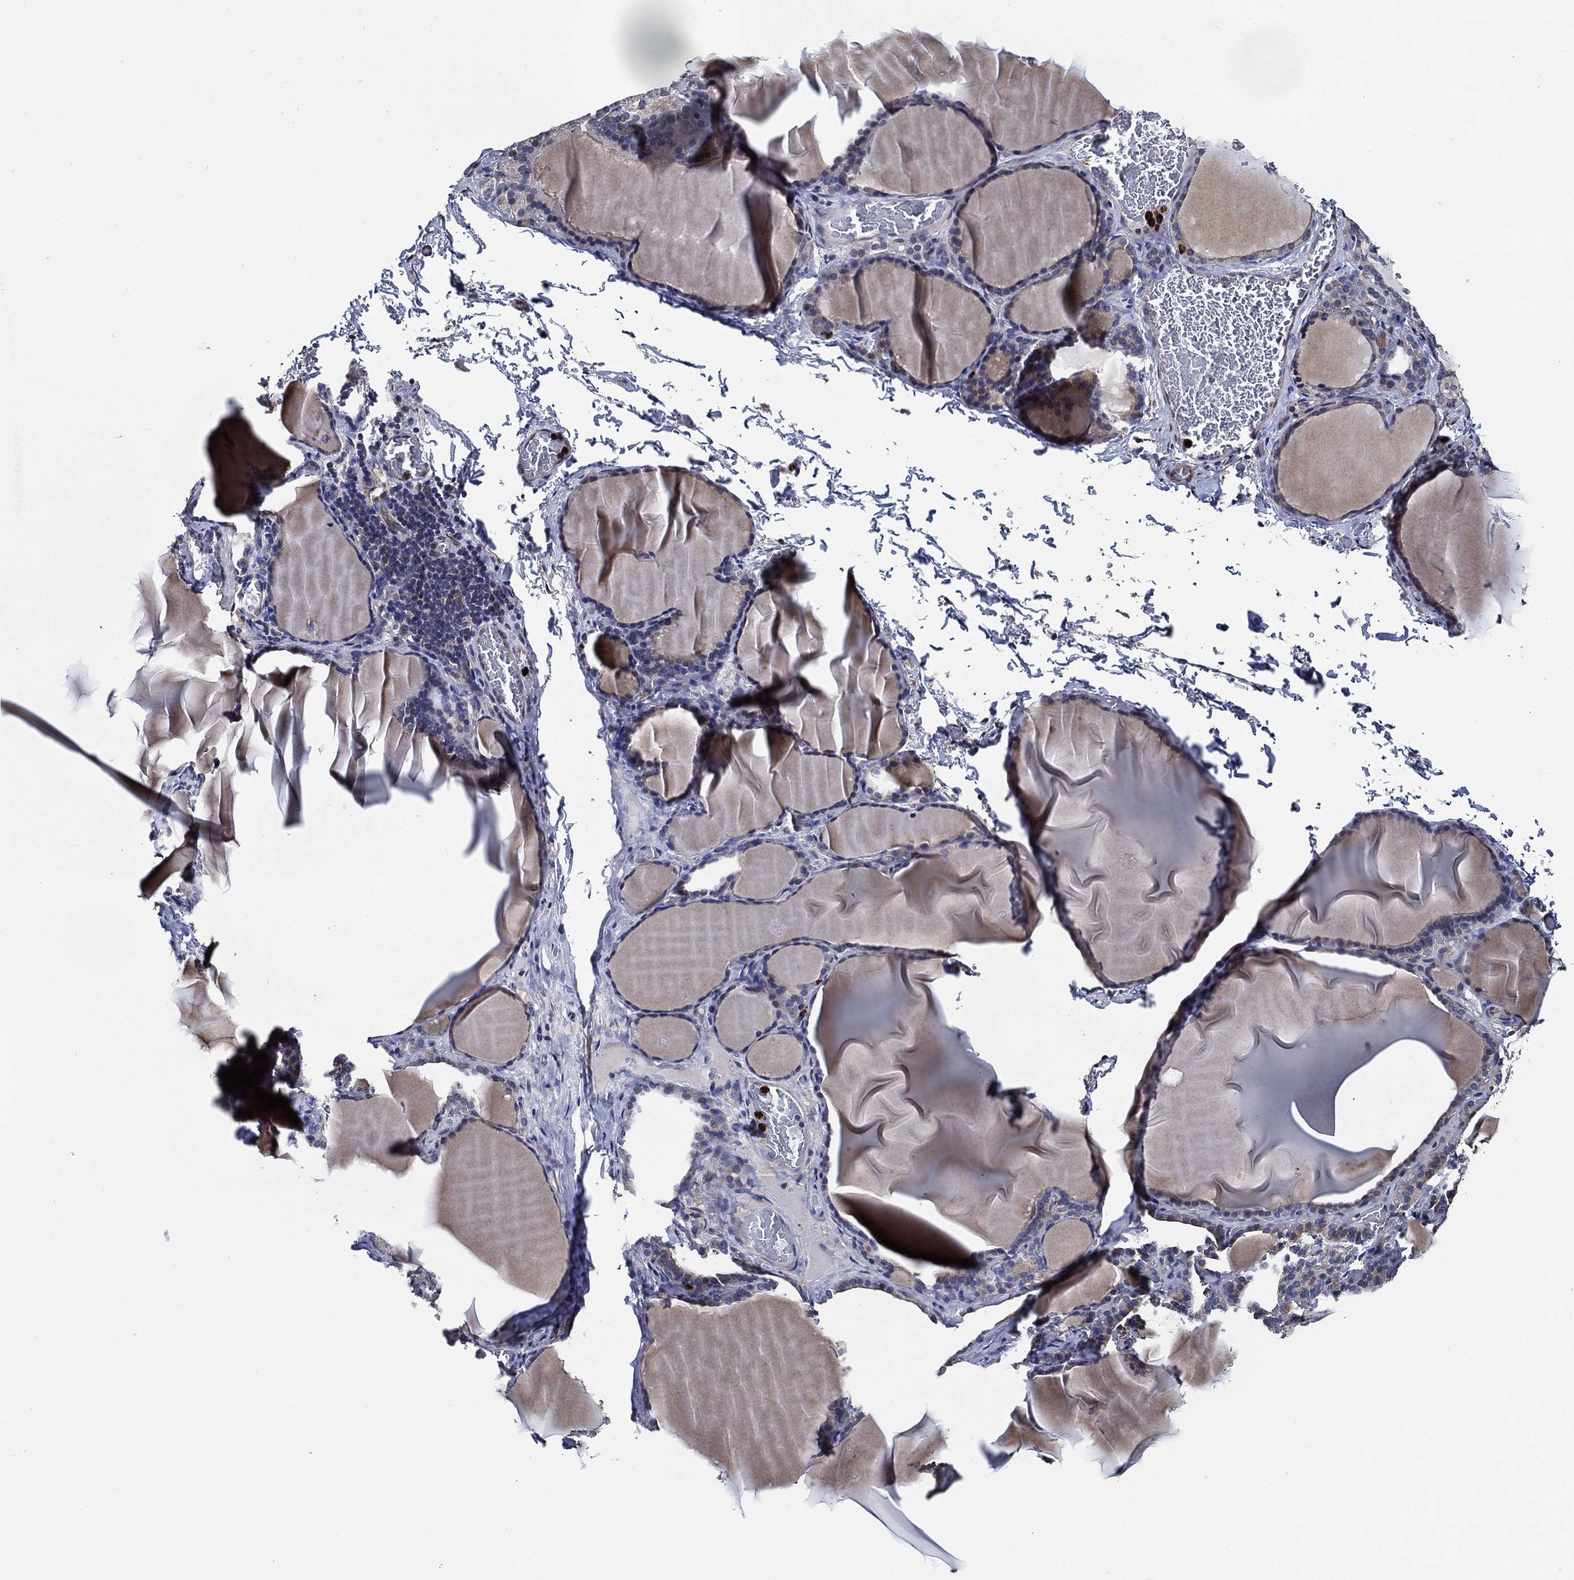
{"staining": {"intensity": "negative", "quantity": "none", "location": "none"}, "tissue": "thyroid gland", "cell_type": "Glandular cells", "image_type": "normal", "snomed": [{"axis": "morphology", "description": "Normal tissue, NOS"}, {"axis": "morphology", "description": "Hyperplasia, NOS"}, {"axis": "topography", "description": "Thyroid gland"}], "caption": "Immunohistochemistry (IHC) photomicrograph of normal thyroid gland: human thyroid gland stained with DAB displays no significant protein positivity in glandular cells. The staining was performed using DAB to visualize the protein expression in brown, while the nuclei were stained in blue with hematoxylin (Magnification: 20x).", "gene": "KIF20B", "patient": {"sex": "female", "age": 27}}